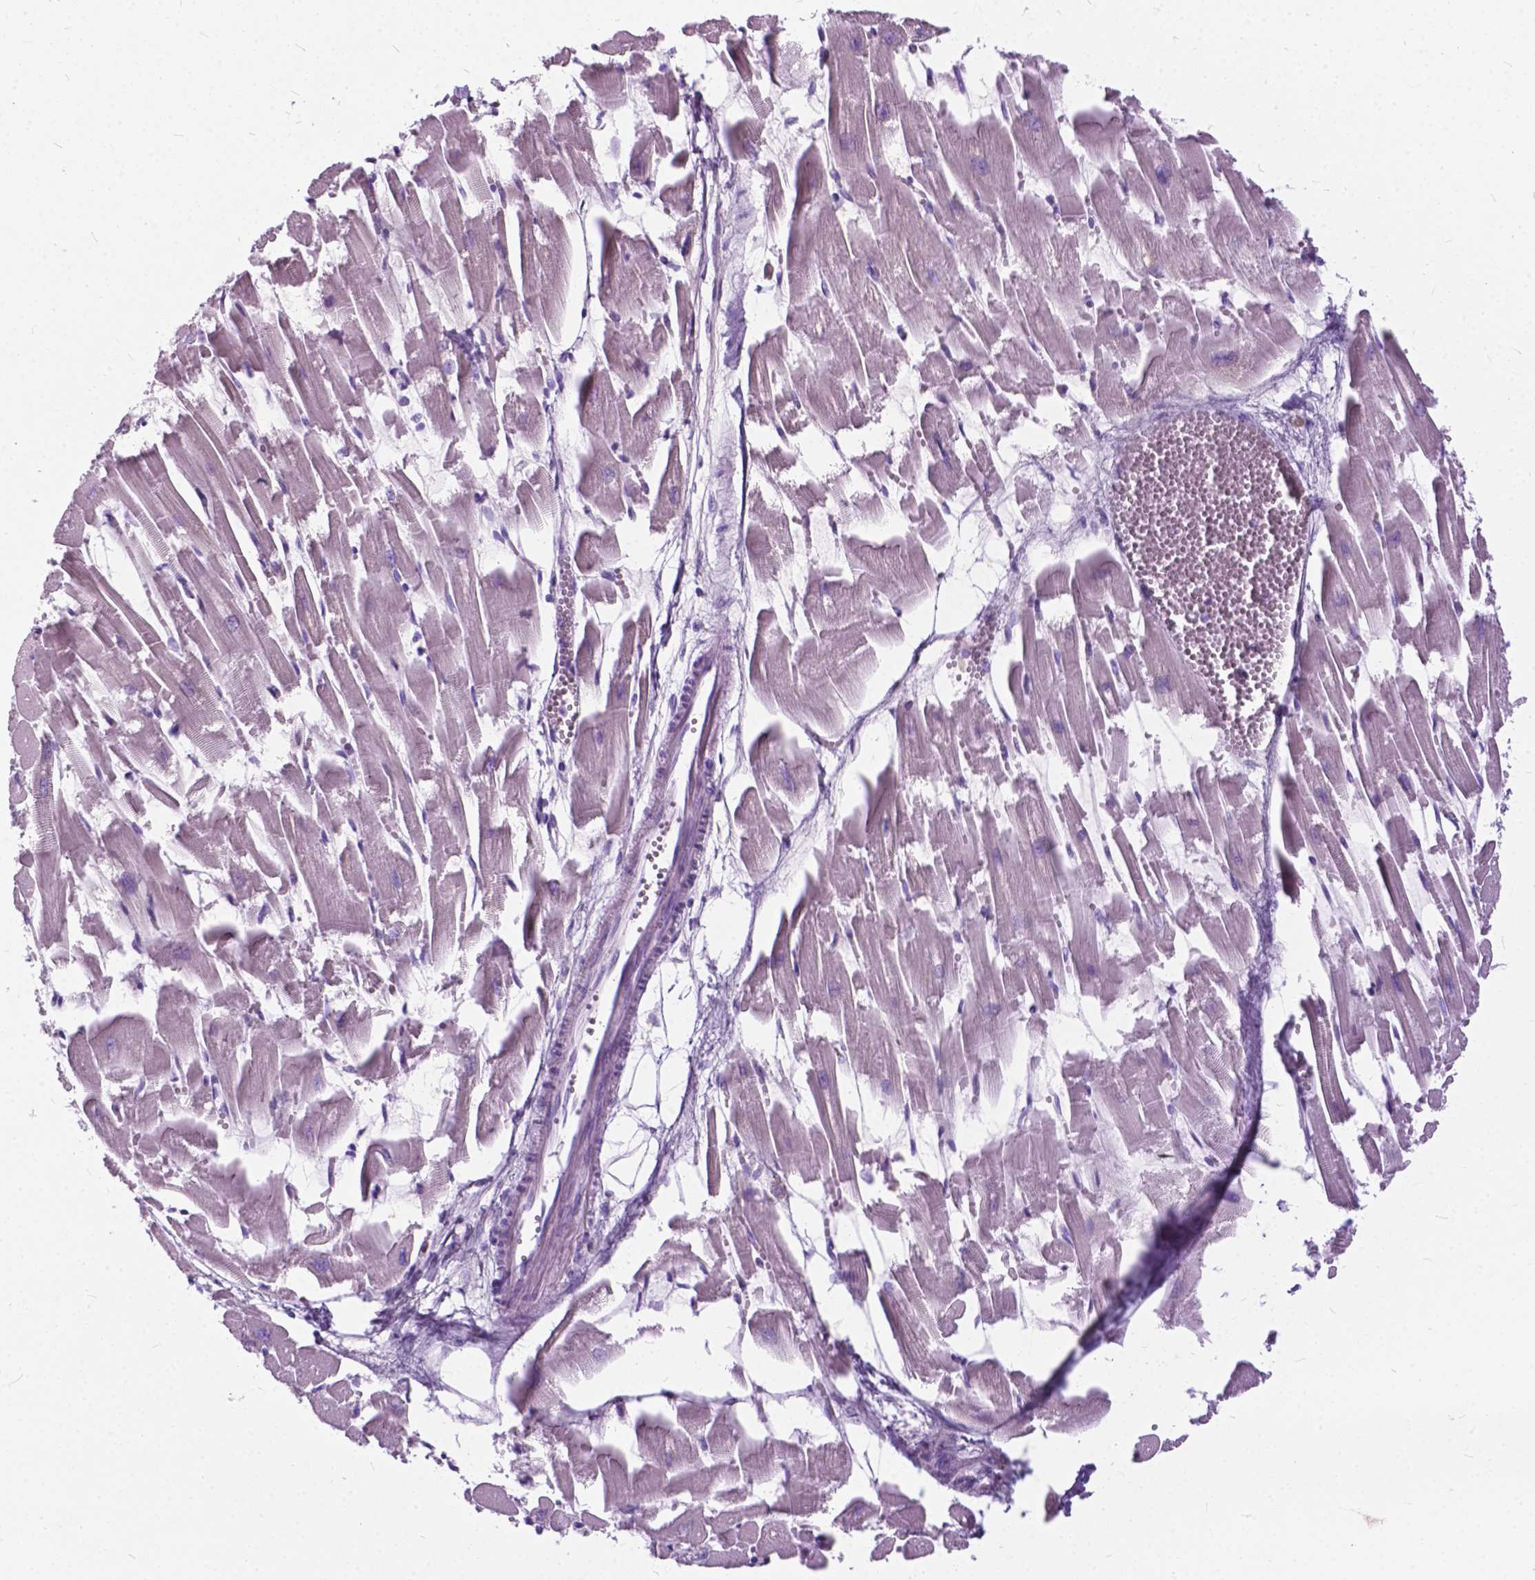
{"staining": {"intensity": "negative", "quantity": "none", "location": "none"}, "tissue": "heart muscle", "cell_type": "Cardiomyocytes", "image_type": "normal", "snomed": [{"axis": "morphology", "description": "Normal tissue, NOS"}, {"axis": "topography", "description": "Heart"}], "caption": "Protein analysis of benign heart muscle reveals no significant positivity in cardiomyocytes.", "gene": "BSND", "patient": {"sex": "female", "age": 52}}